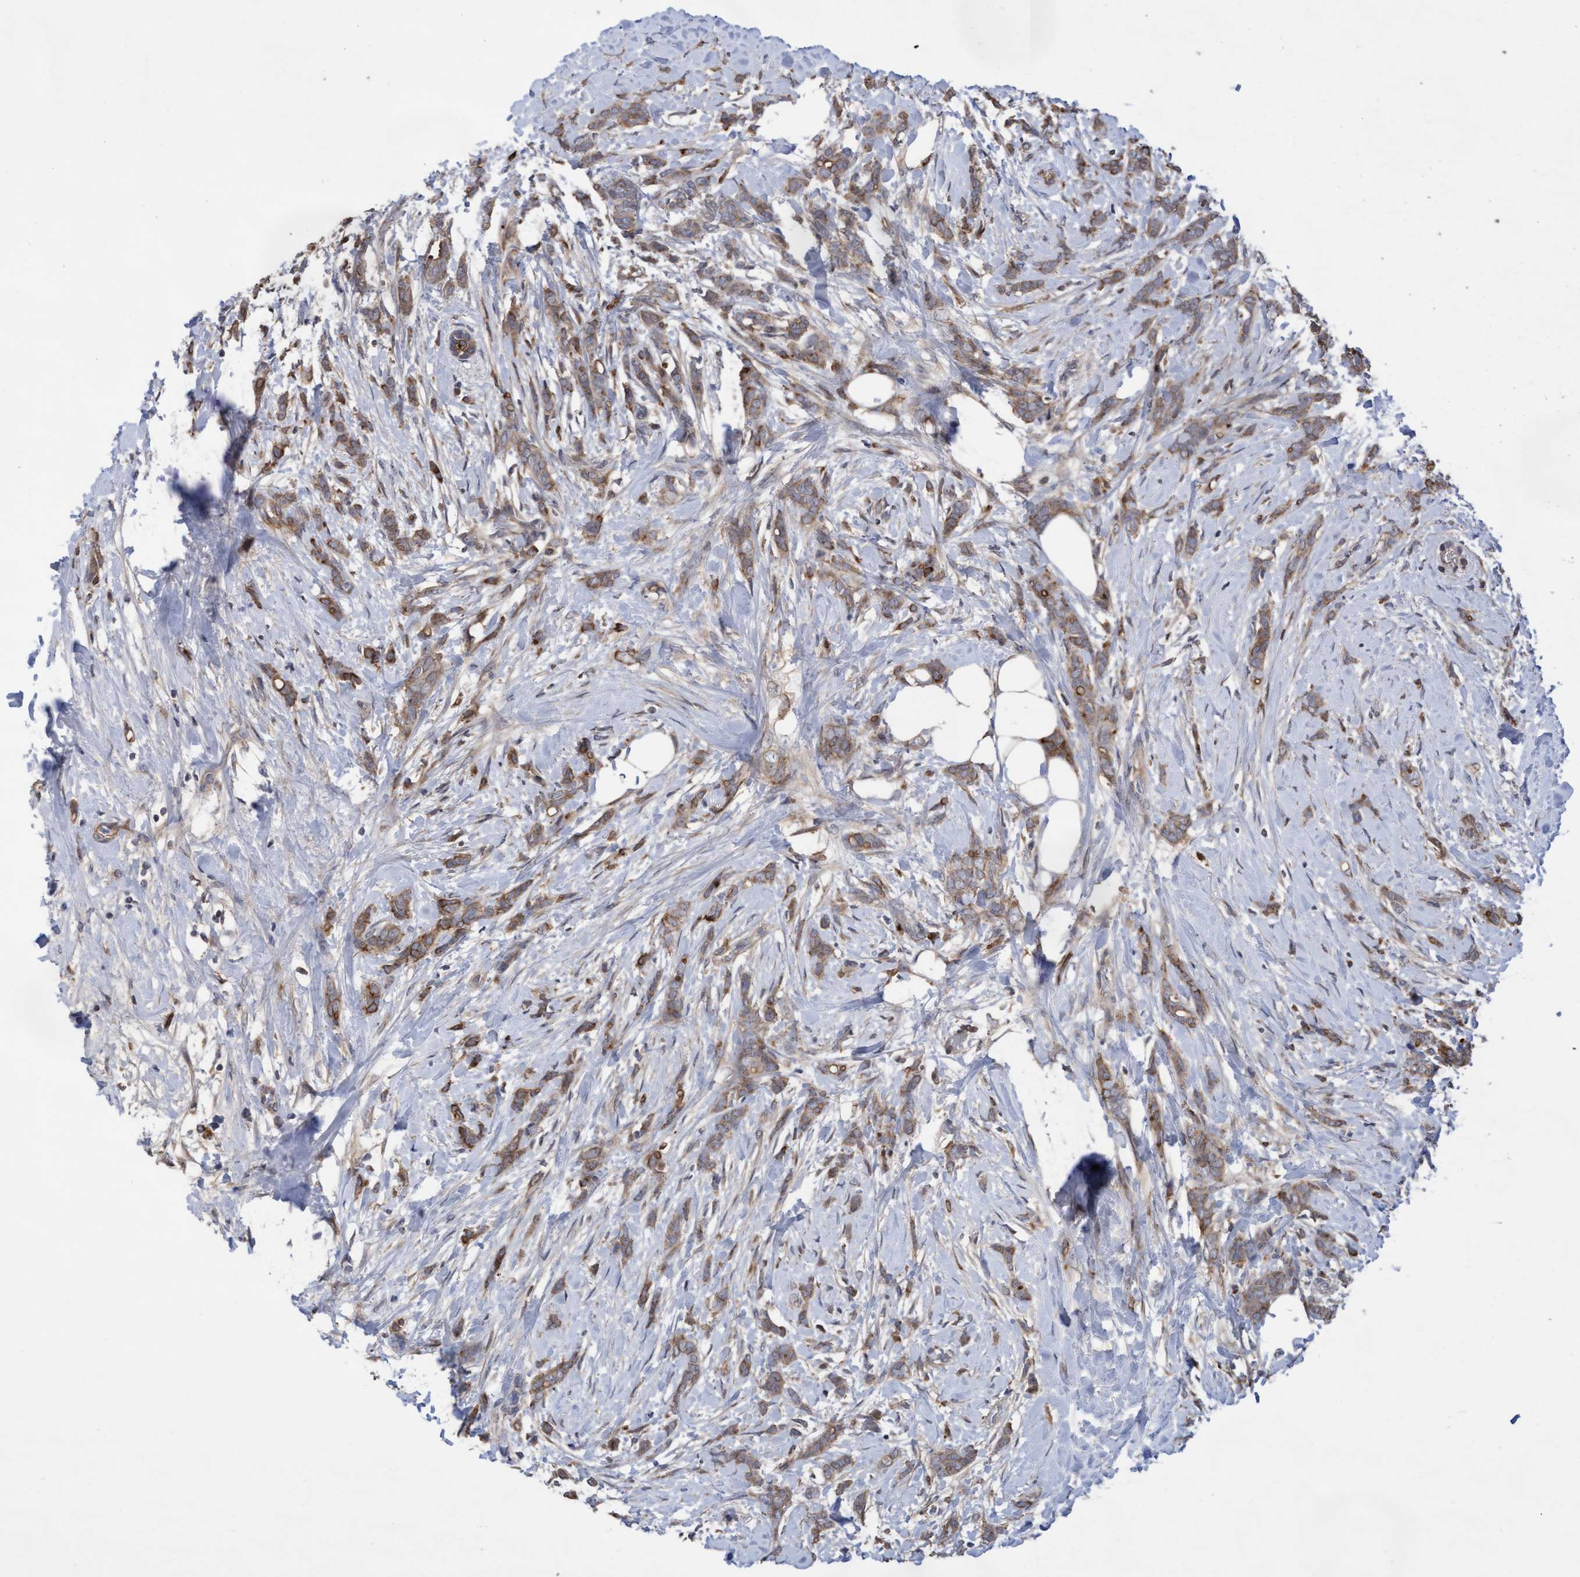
{"staining": {"intensity": "moderate", "quantity": ">75%", "location": "cytoplasmic/membranous"}, "tissue": "breast cancer", "cell_type": "Tumor cells", "image_type": "cancer", "snomed": [{"axis": "morphology", "description": "Lobular carcinoma, in situ"}, {"axis": "morphology", "description": "Lobular carcinoma"}, {"axis": "topography", "description": "Breast"}], "caption": "Immunohistochemistry (IHC) of breast cancer demonstrates medium levels of moderate cytoplasmic/membranous positivity in about >75% of tumor cells.", "gene": "COBL", "patient": {"sex": "female", "age": 41}}